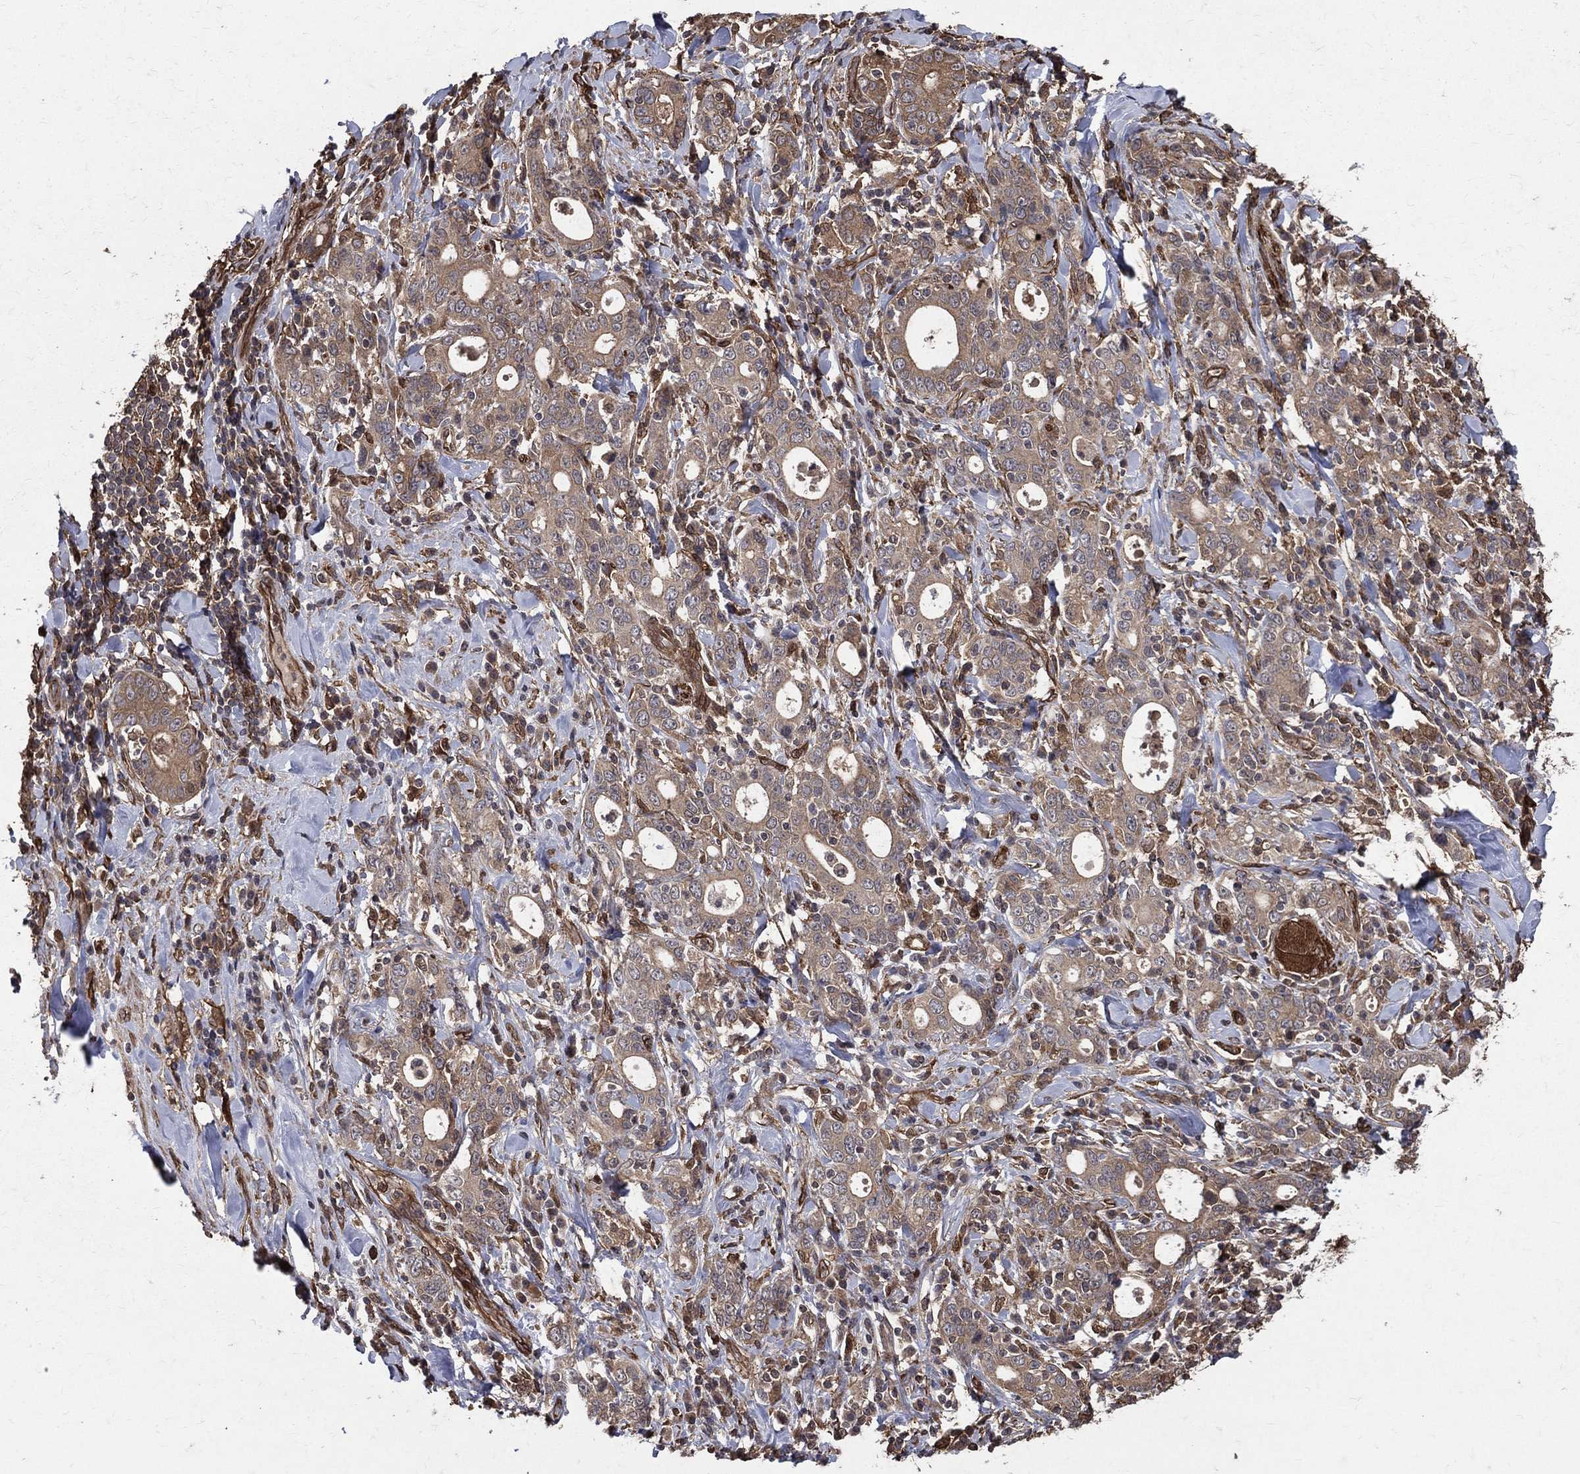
{"staining": {"intensity": "moderate", "quantity": "25%-75%", "location": "cytoplasmic/membranous"}, "tissue": "stomach cancer", "cell_type": "Tumor cells", "image_type": "cancer", "snomed": [{"axis": "morphology", "description": "Adenocarcinoma, NOS"}, {"axis": "topography", "description": "Stomach"}], "caption": "A brown stain labels moderate cytoplasmic/membranous expression of a protein in human stomach cancer tumor cells.", "gene": "DPYSL2", "patient": {"sex": "male", "age": 79}}